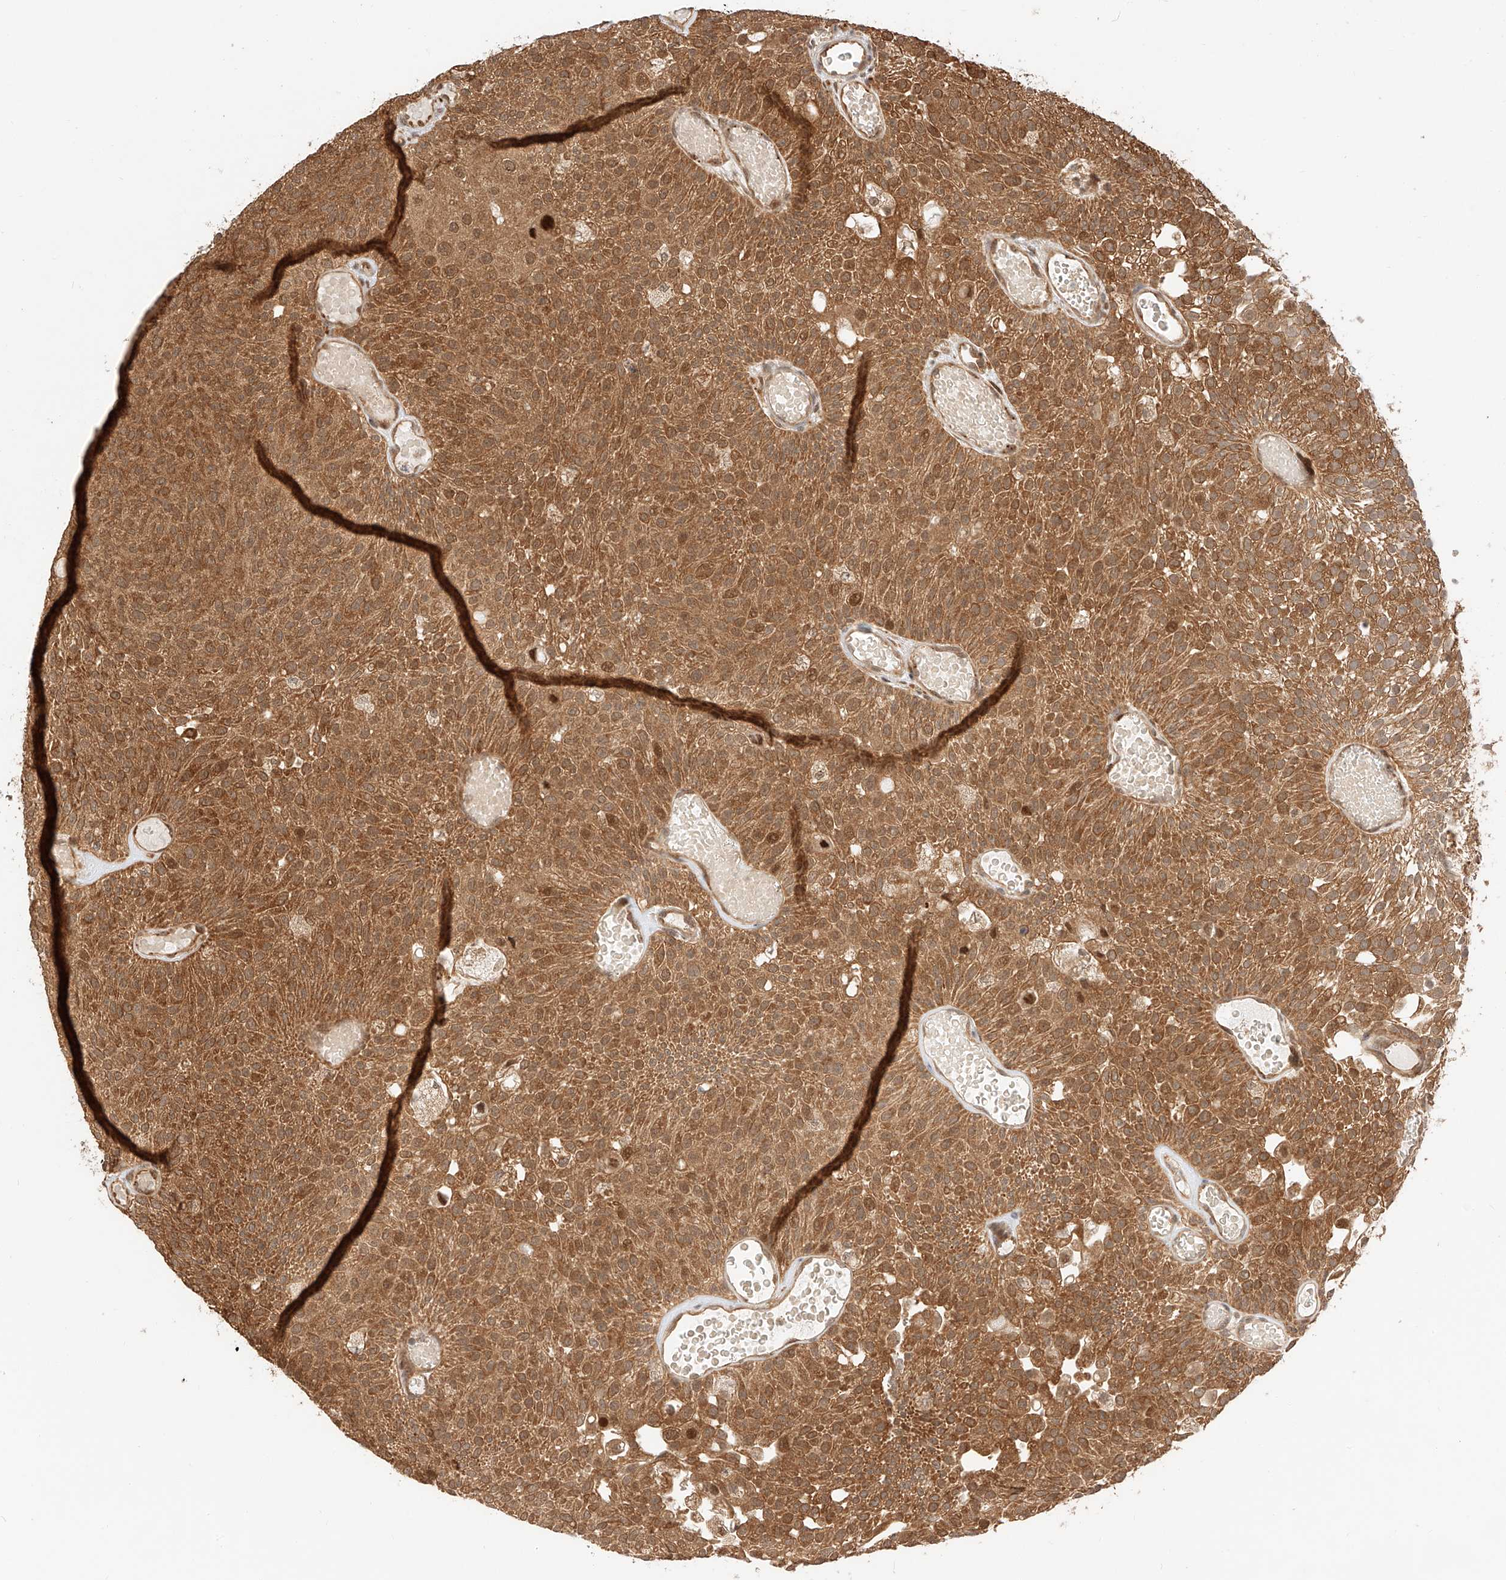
{"staining": {"intensity": "moderate", "quantity": ">75%", "location": "cytoplasmic/membranous,nuclear"}, "tissue": "urothelial cancer", "cell_type": "Tumor cells", "image_type": "cancer", "snomed": [{"axis": "morphology", "description": "Urothelial carcinoma, Low grade"}, {"axis": "topography", "description": "Urinary bladder"}], "caption": "Urothelial cancer stained with DAB (3,3'-diaminobenzidine) immunohistochemistry displays medium levels of moderate cytoplasmic/membranous and nuclear positivity in approximately >75% of tumor cells. The protein of interest is shown in brown color, while the nuclei are stained blue.", "gene": "EIF4H", "patient": {"sex": "male", "age": 78}}